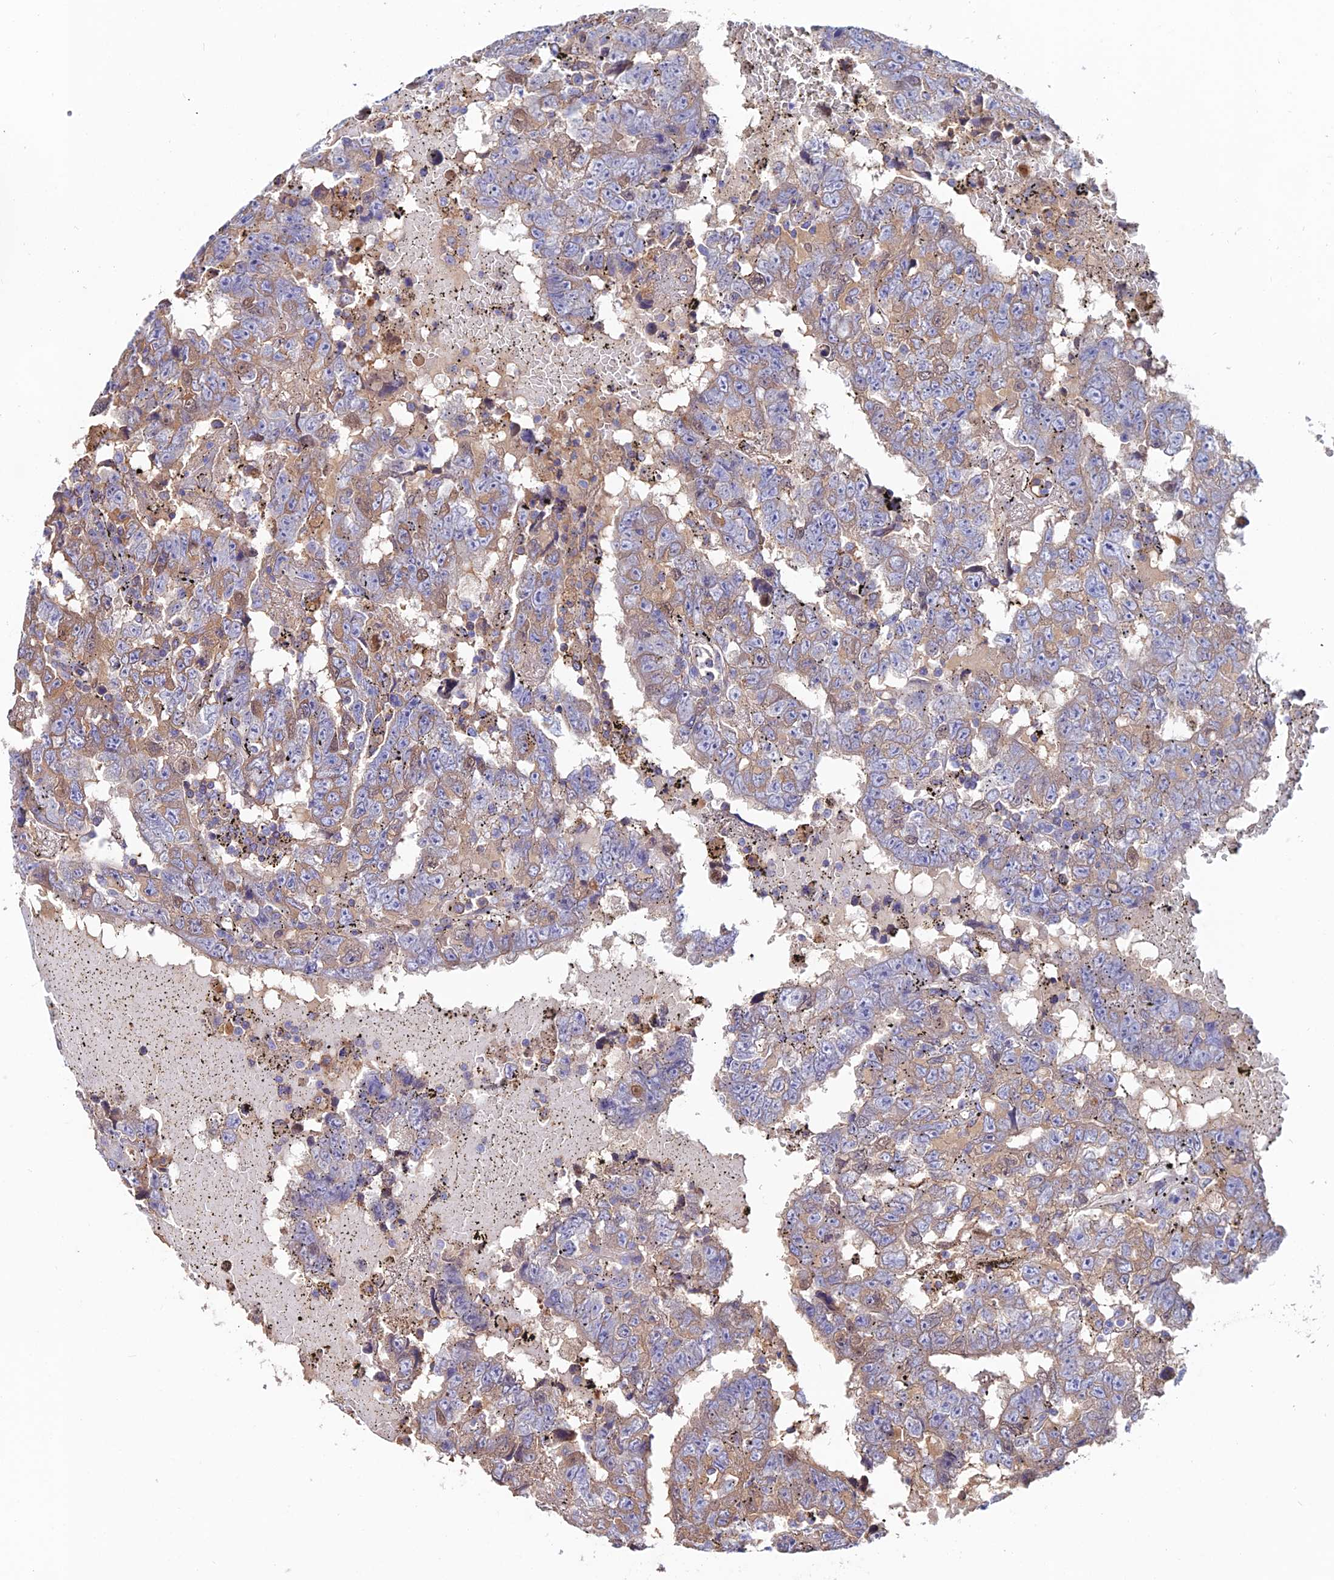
{"staining": {"intensity": "moderate", "quantity": "25%-75%", "location": "cytoplasmic/membranous"}, "tissue": "testis cancer", "cell_type": "Tumor cells", "image_type": "cancer", "snomed": [{"axis": "morphology", "description": "Carcinoma, Embryonal, NOS"}, {"axis": "topography", "description": "Testis"}], "caption": "This micrograph reveals testis cancer (embryonal carcinoma) stained with immunohistochemistry (IHC) to label a protein in brown. The cytoplasmic/membranous of tumor cells show moderate positivity for the protein. Nuclei are counter-stained blue.", "gene": "SLC25A16", "patient": {"sex": "male", "age": 25}}